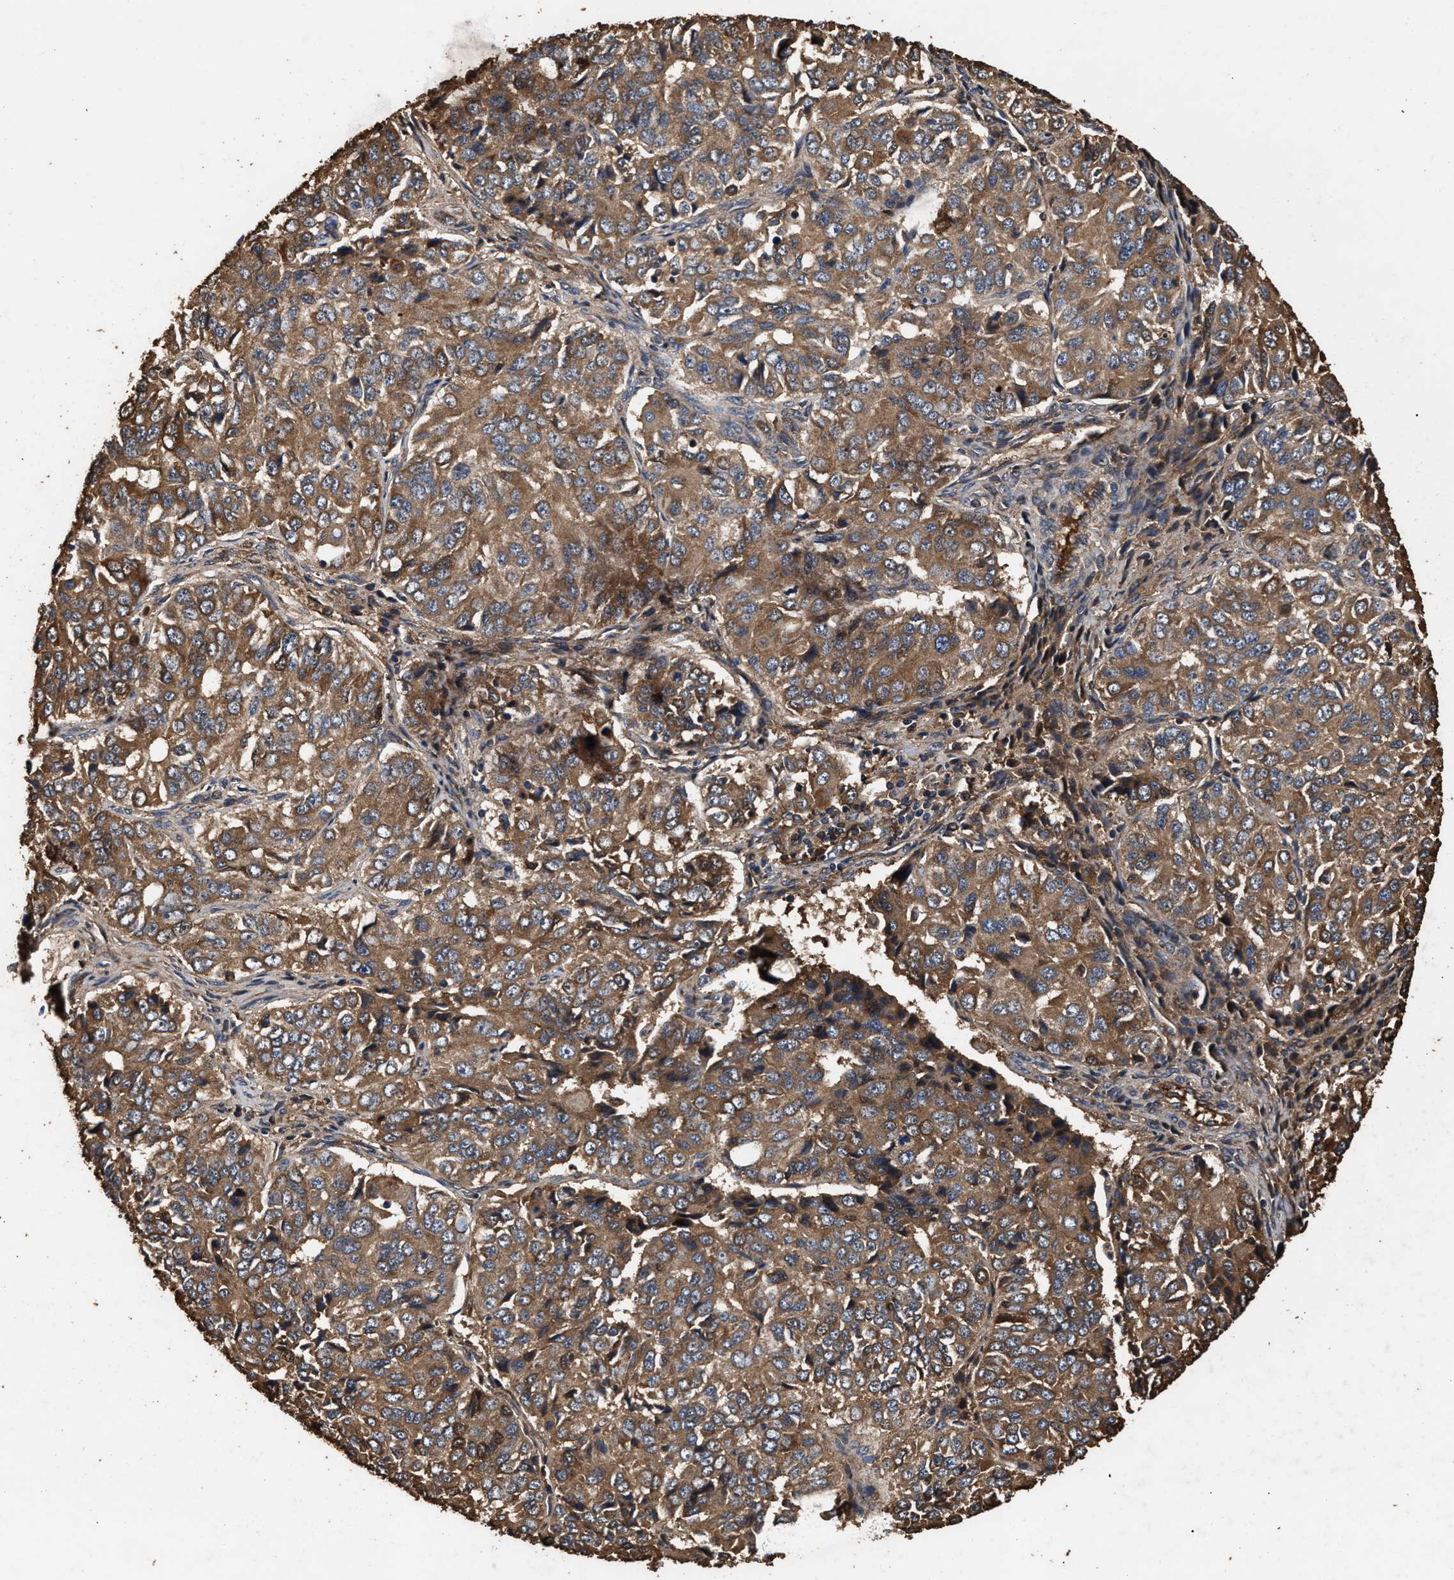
{"staining": {"intensity": "moderate", "quantity": ">75%", "location": "cytoplasmic/membranous"}, "tissue": "ovarian cancer", "cell_type": "Tumor cells", "image_type": "cancer", "snomed": [{"axis": "morphology", "description": "Carcinoma, endometroid"}, {"axis": "topography", "description": "Ovary"}], "caption": "Ovarian cancer stained with immunohistochemistry (IHC) demonstrates moderate cytoplasmic/membranous positivity in about >75% of tumor cells.", "gene": "KYAT1", "patient": {"sex": "female", "age": 51}}